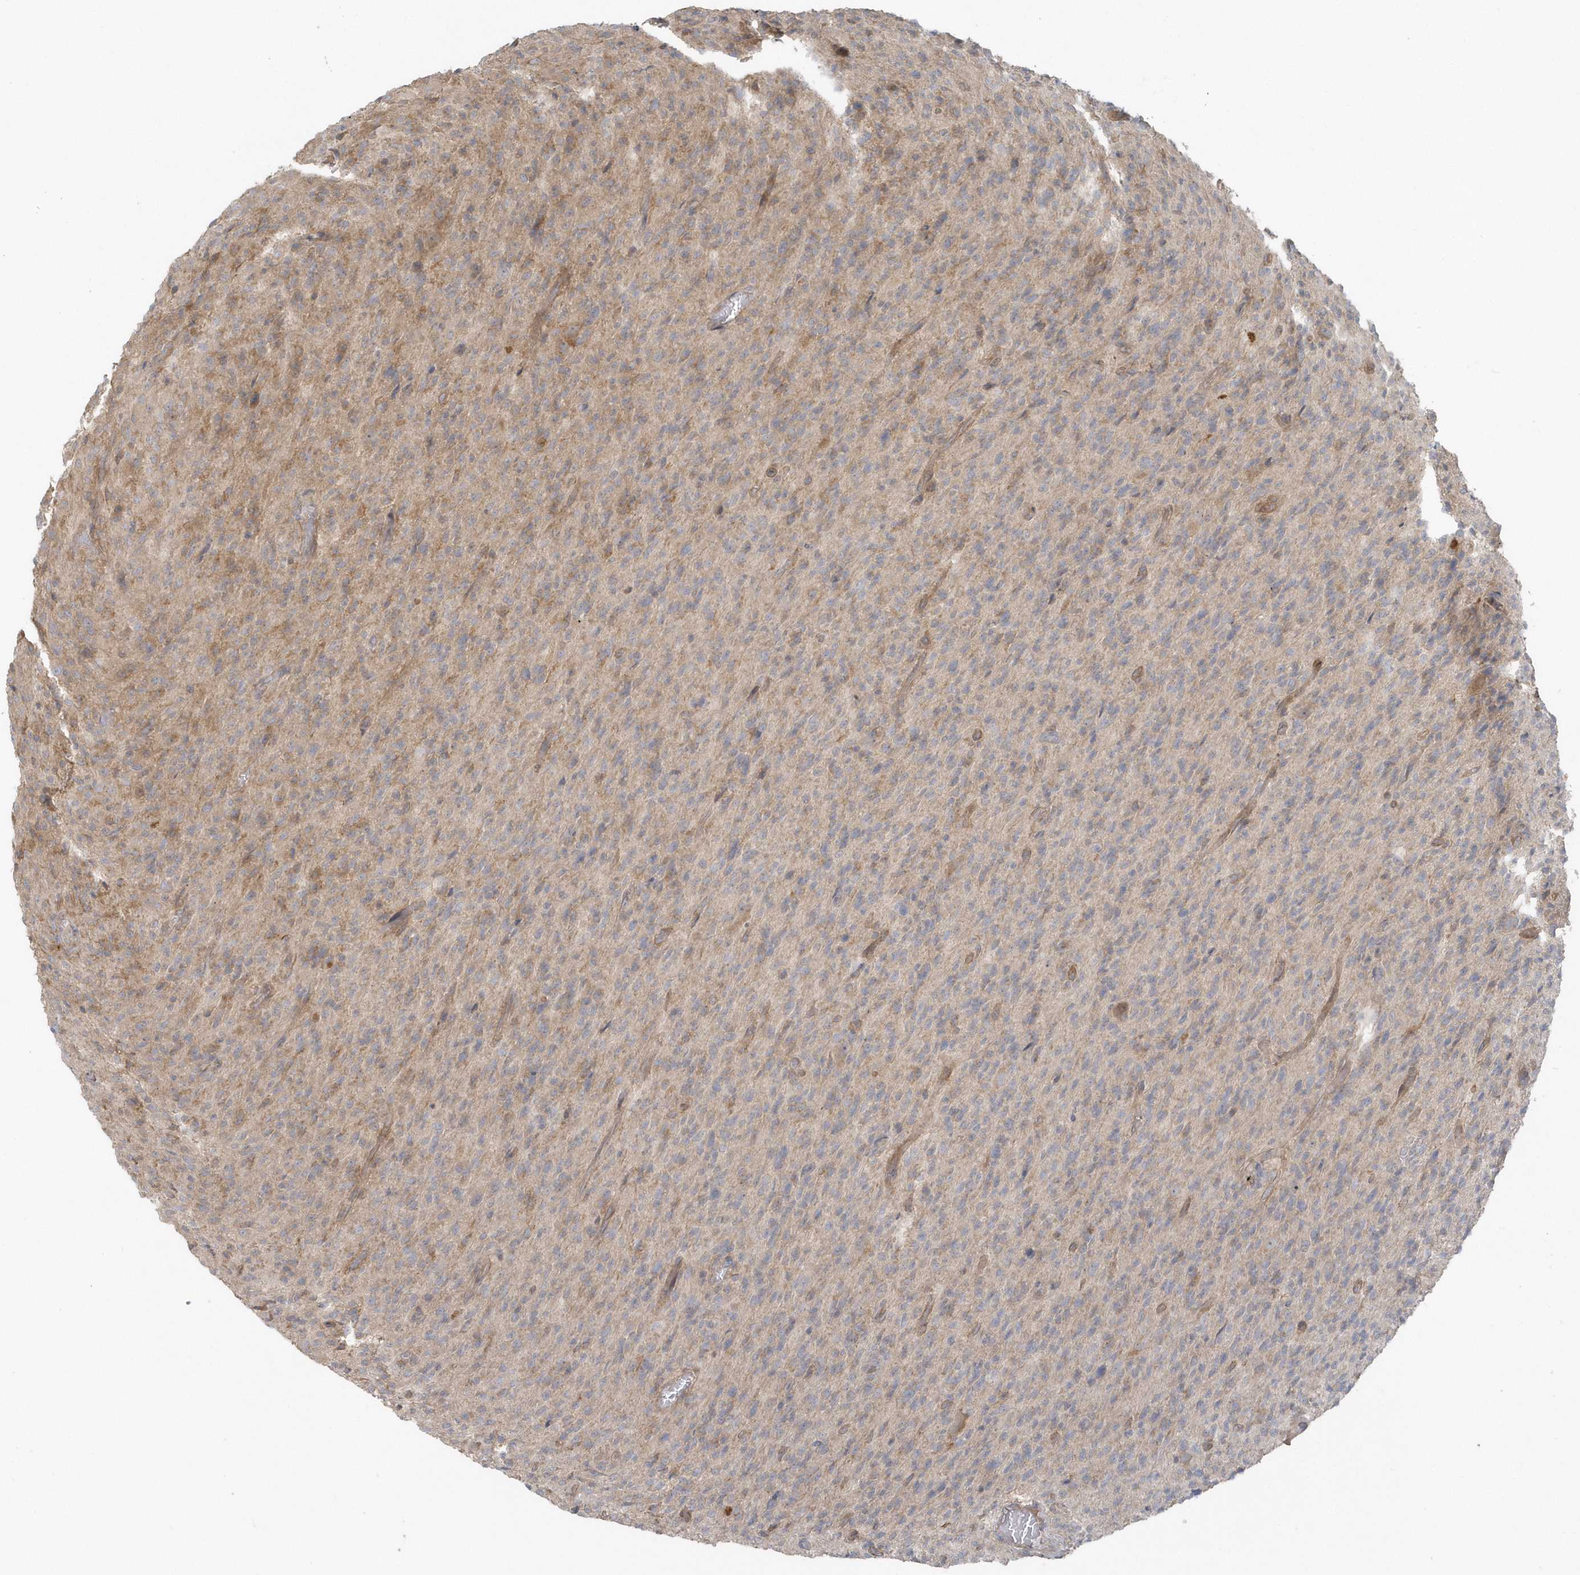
{"staining": {"intensity": "negative", "quantity": "none", "location": "none"}, "tissue": "glioma", "cell_type": "Tumor cells", "image_type": "cancer", "snomed": [{"axis": "morphology", "description": "Glioma, malignant, High grade"}, {"axis": "topography", "description": "Brain"}], "caption": "Human high-grade glioma (malignant) stained for a protein using immunohistochemistry (IHC) reveals no positivity in tumor cells.", "gene": "ACTR1A", "patient": {"sex": "female", "age": 57}}